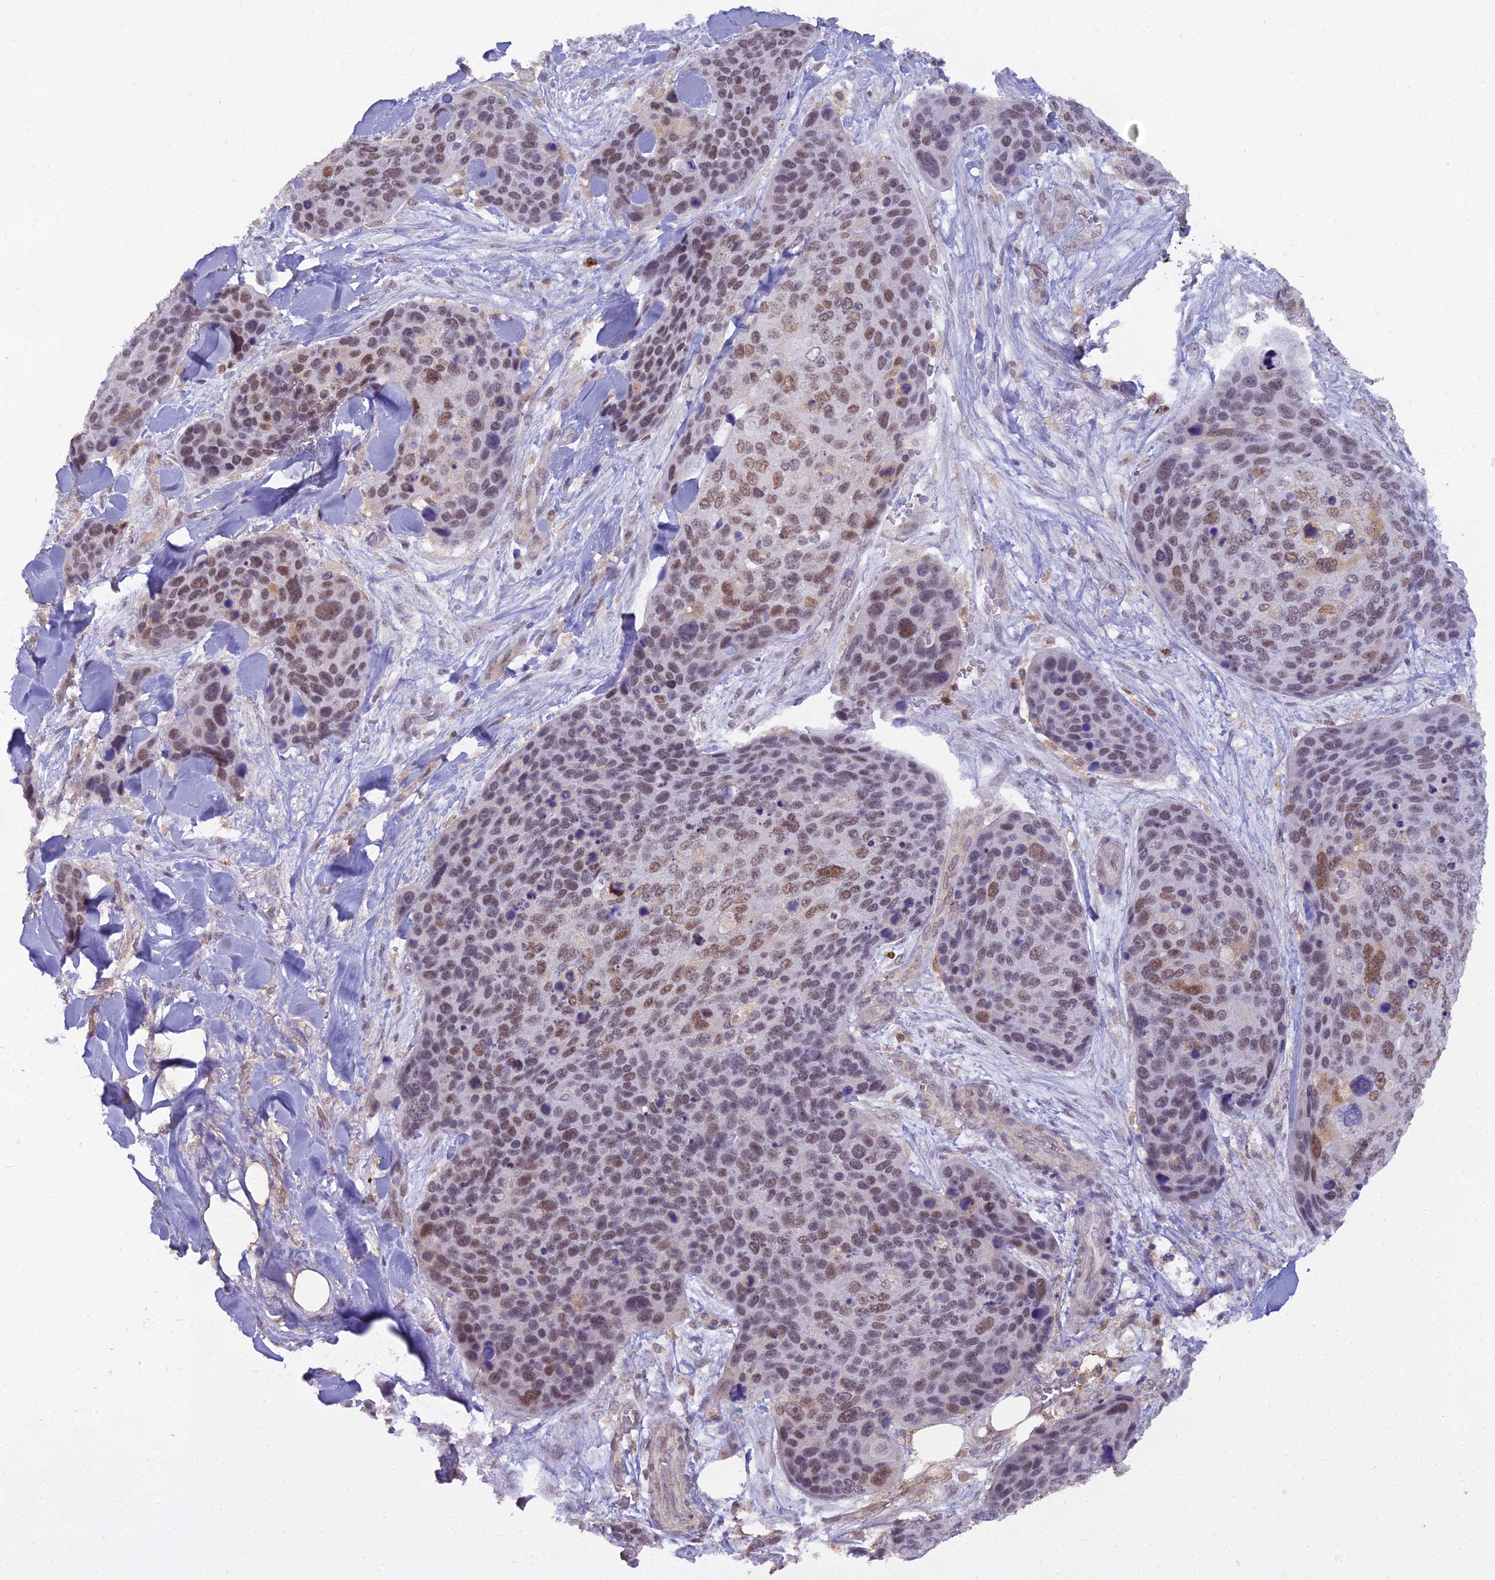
{"staining": {"intensity": "moderate", "quantity": "25%-75%", "location": "nuclear"}, "tissue": "skin cancer", "cell_type": "Tumor cells", "image_type": "cancer", "snomed": [{"axis": "morphology", "description": "Basal cell carcinoma"}, {"axis": "topography", "description": "Skin"}], "caption": "Human skin basal cell carcinoma stained with a brown dye demonstrates moderate nuclear positive positivity in about 25%-75% of tumor cells.", "gene": "BLNK", "patient": {"sex": "female", "age": 74}}